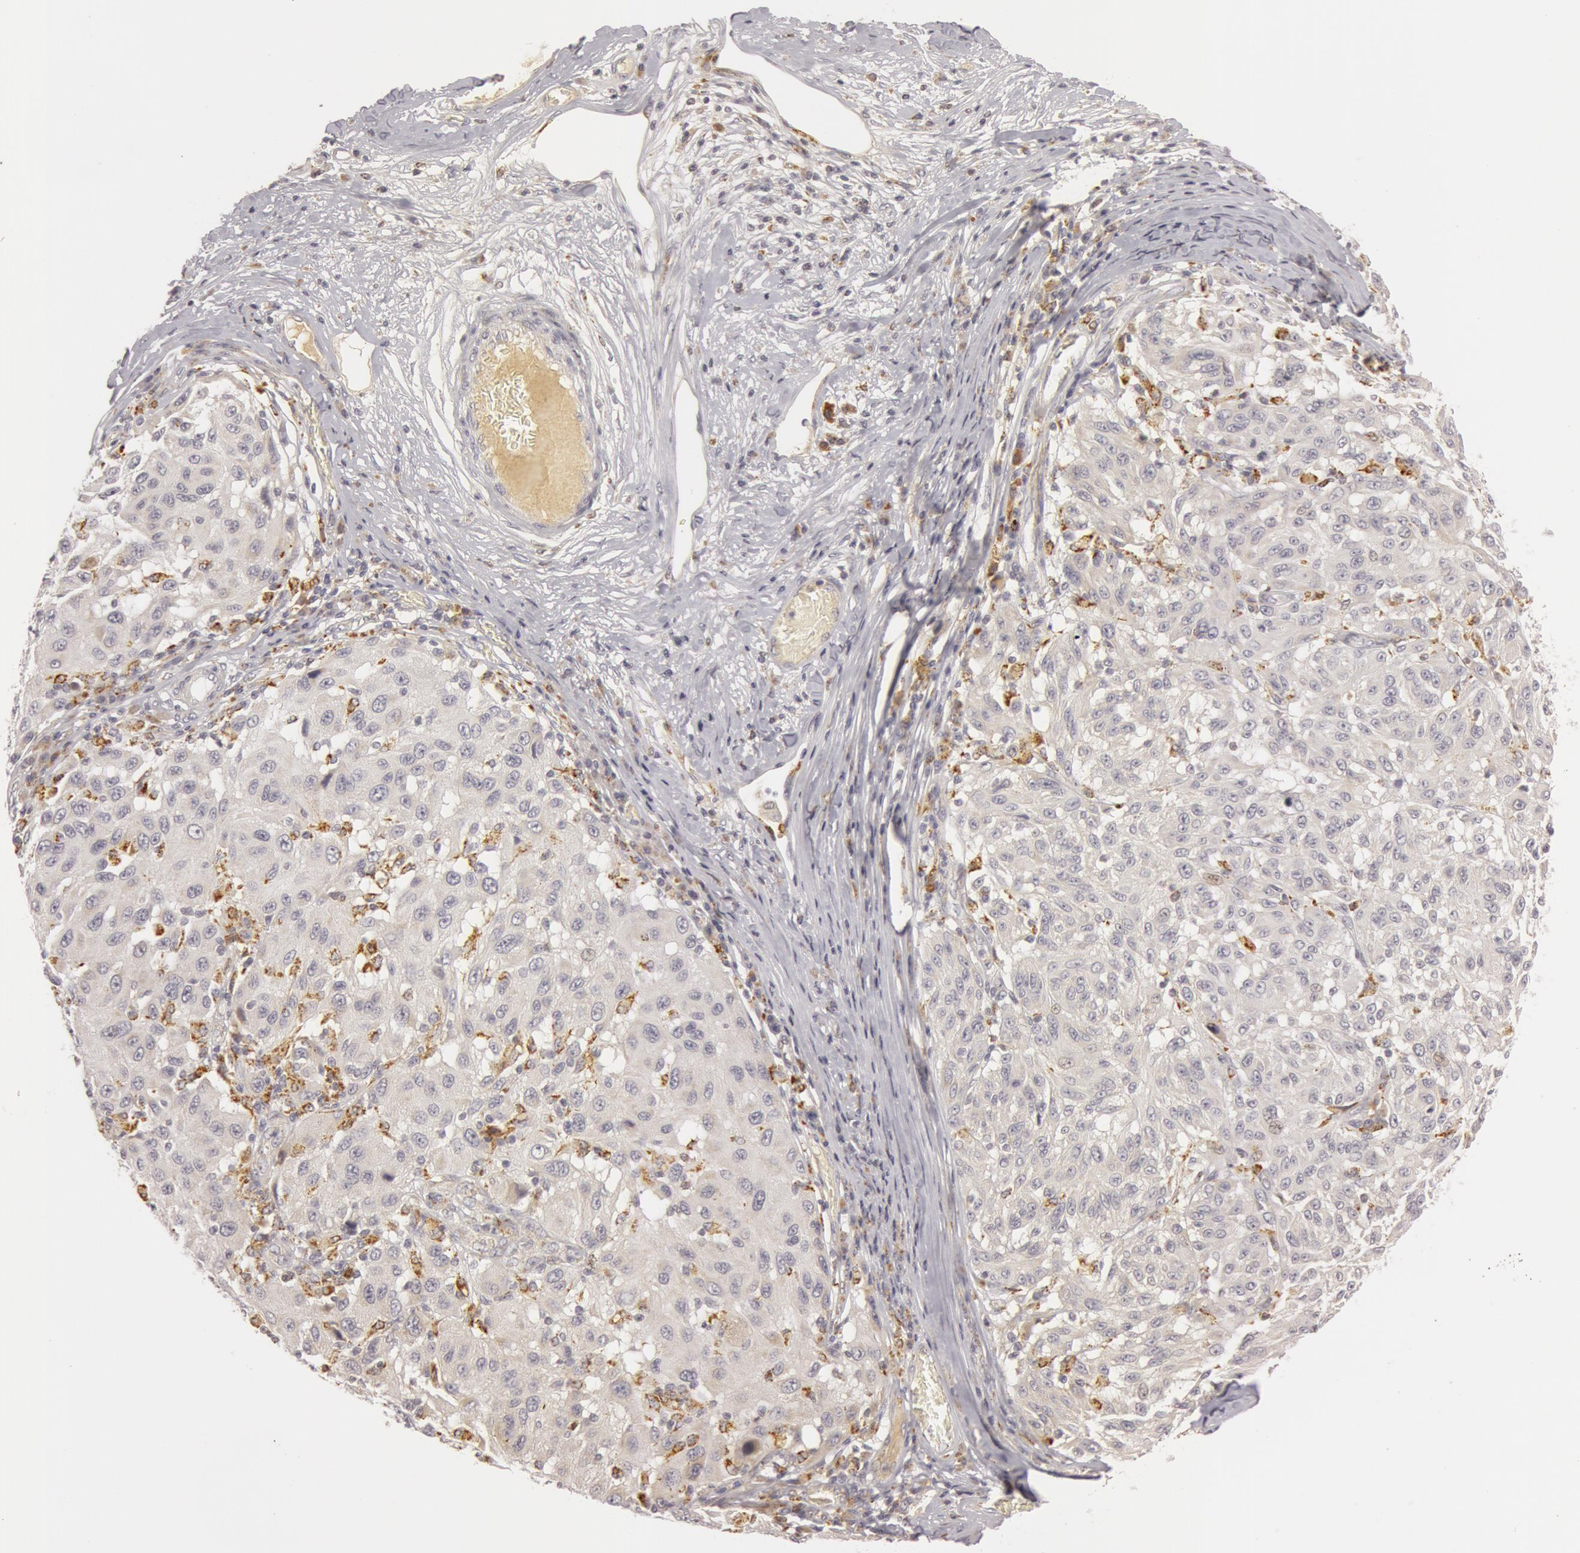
{"staining": {"intensity": "weak", "quantity": ">75%", "location": "cytoplasmic/membranous"}, "tissue": "melanoma", "cell_type": "Tumor cells", "image_type": "cancer", "snomed": [{"axis": "morphology", "description": "Malignant melanoma, NOS"}, {"axis": "topography", "description": "Skin"}], "caption": "A low amount of weak cytoplasmic/membranous expression is present in approximately >75% of tumor cells in melanoma tissue. The protein is stained brown, and the nuclei are stained in blue (DAB IHC with brightfield microscopy, high magnification).", "gene": "C7", "patient": {"sex": "female", "age": 77}}